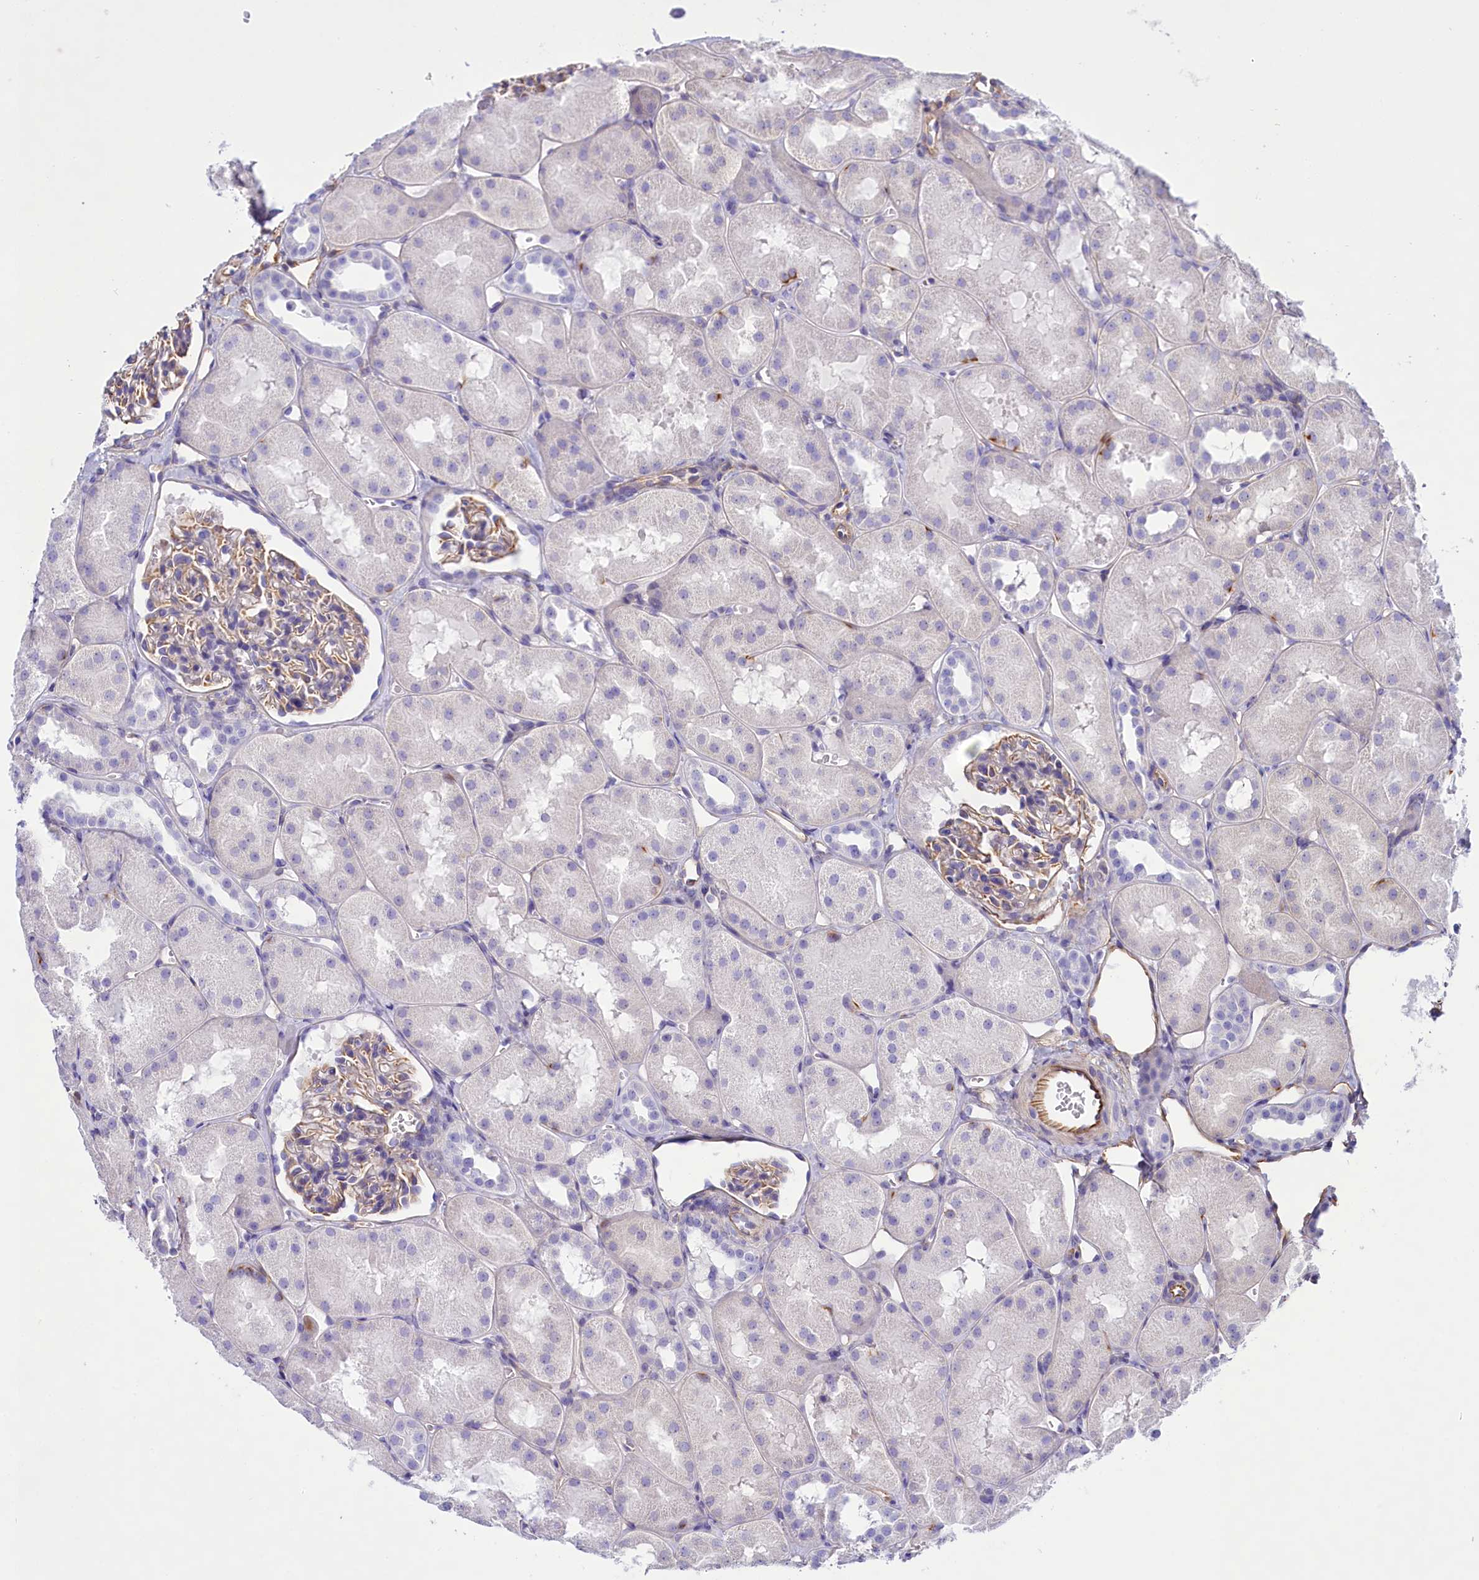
{"staining": {"intensity": "weak", "quantity": "25%-75%", "location": "cytoplasmic/membranous"}, "tissue": "kidney", "cell_type": "Cells in glomeruli", "image_type": "normal", "snomed": [{"axis": "morphology", "description": "Normal tissue, NOS"}, {"axis": "topography", "description": "Kidney"}, {"axis": "topography", "description": "Urinary bladder"}], "caption": "Immunohistochemical staining of benign kidney shows low levels of weak cytoplasmic/membranous expression in approximately 25%-75% of cells in glomeruli.", "gene": "CD99", "patient": {"sex": "male", "age": 16}}